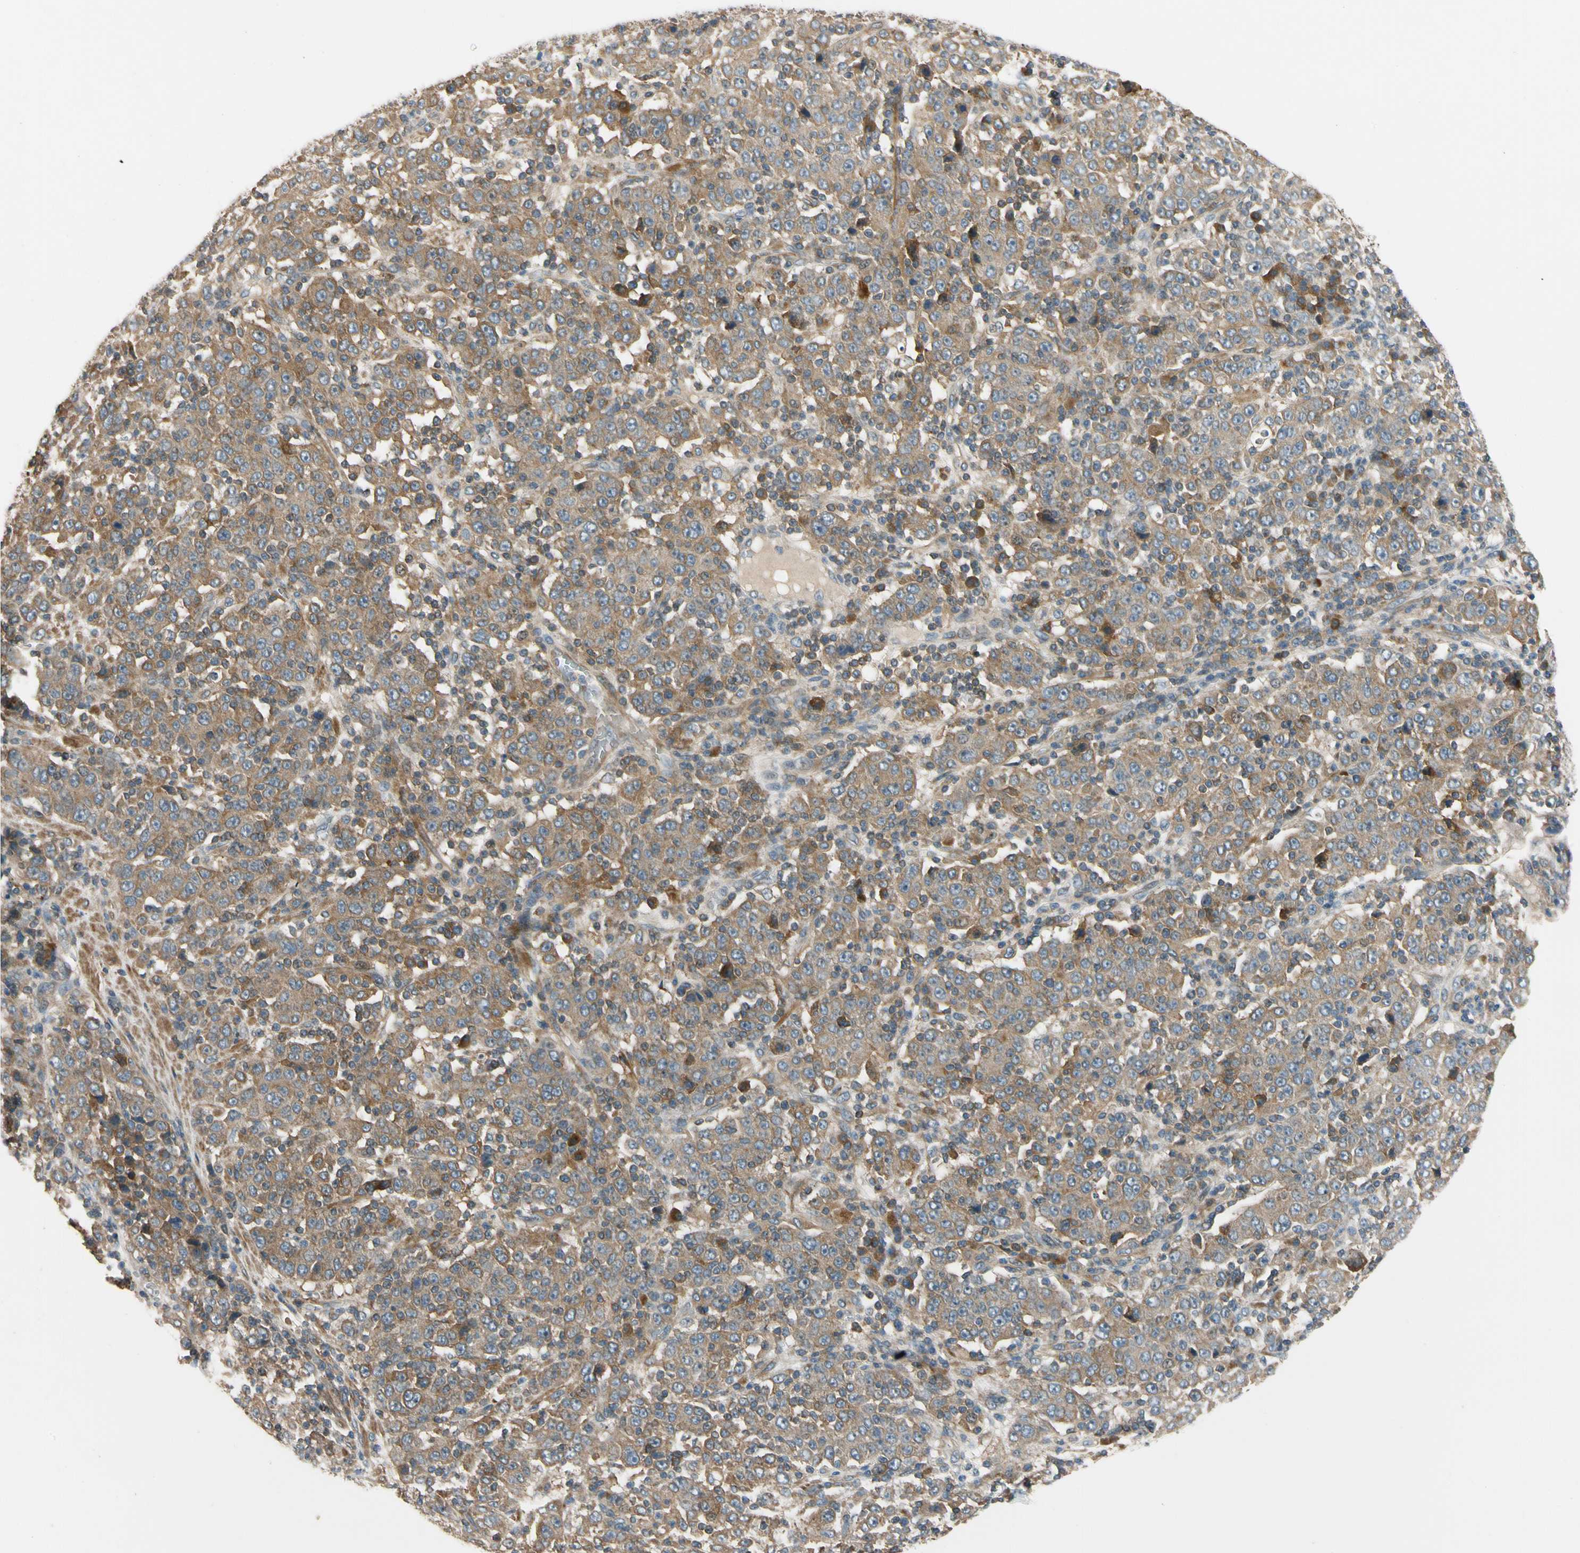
{"staining": {"intensity": "moderate", "quantity": ">75%", "location": "cytoplasmic/membranous"}, "tissue": "stomach cancer", "cell_type": "Tumor cells", "image_type": "cancer", "snomed": [{"axis": "morphology", "description": "Normal tissue, NOS"}, {"axis": "morphology", "description": "Adenocarcinoma, NOS"}, {"axis": "topography", "description": "Stomach, upper"}, {"axis": "topography", "description": "Stomach"}], "caption": "Moderate cytoplasmic/membranous positivity is identified in about >75% of tumor cells in stomach cancer.", "gene": "MST1R", "patient": {"sex": "male", "age": 59}}